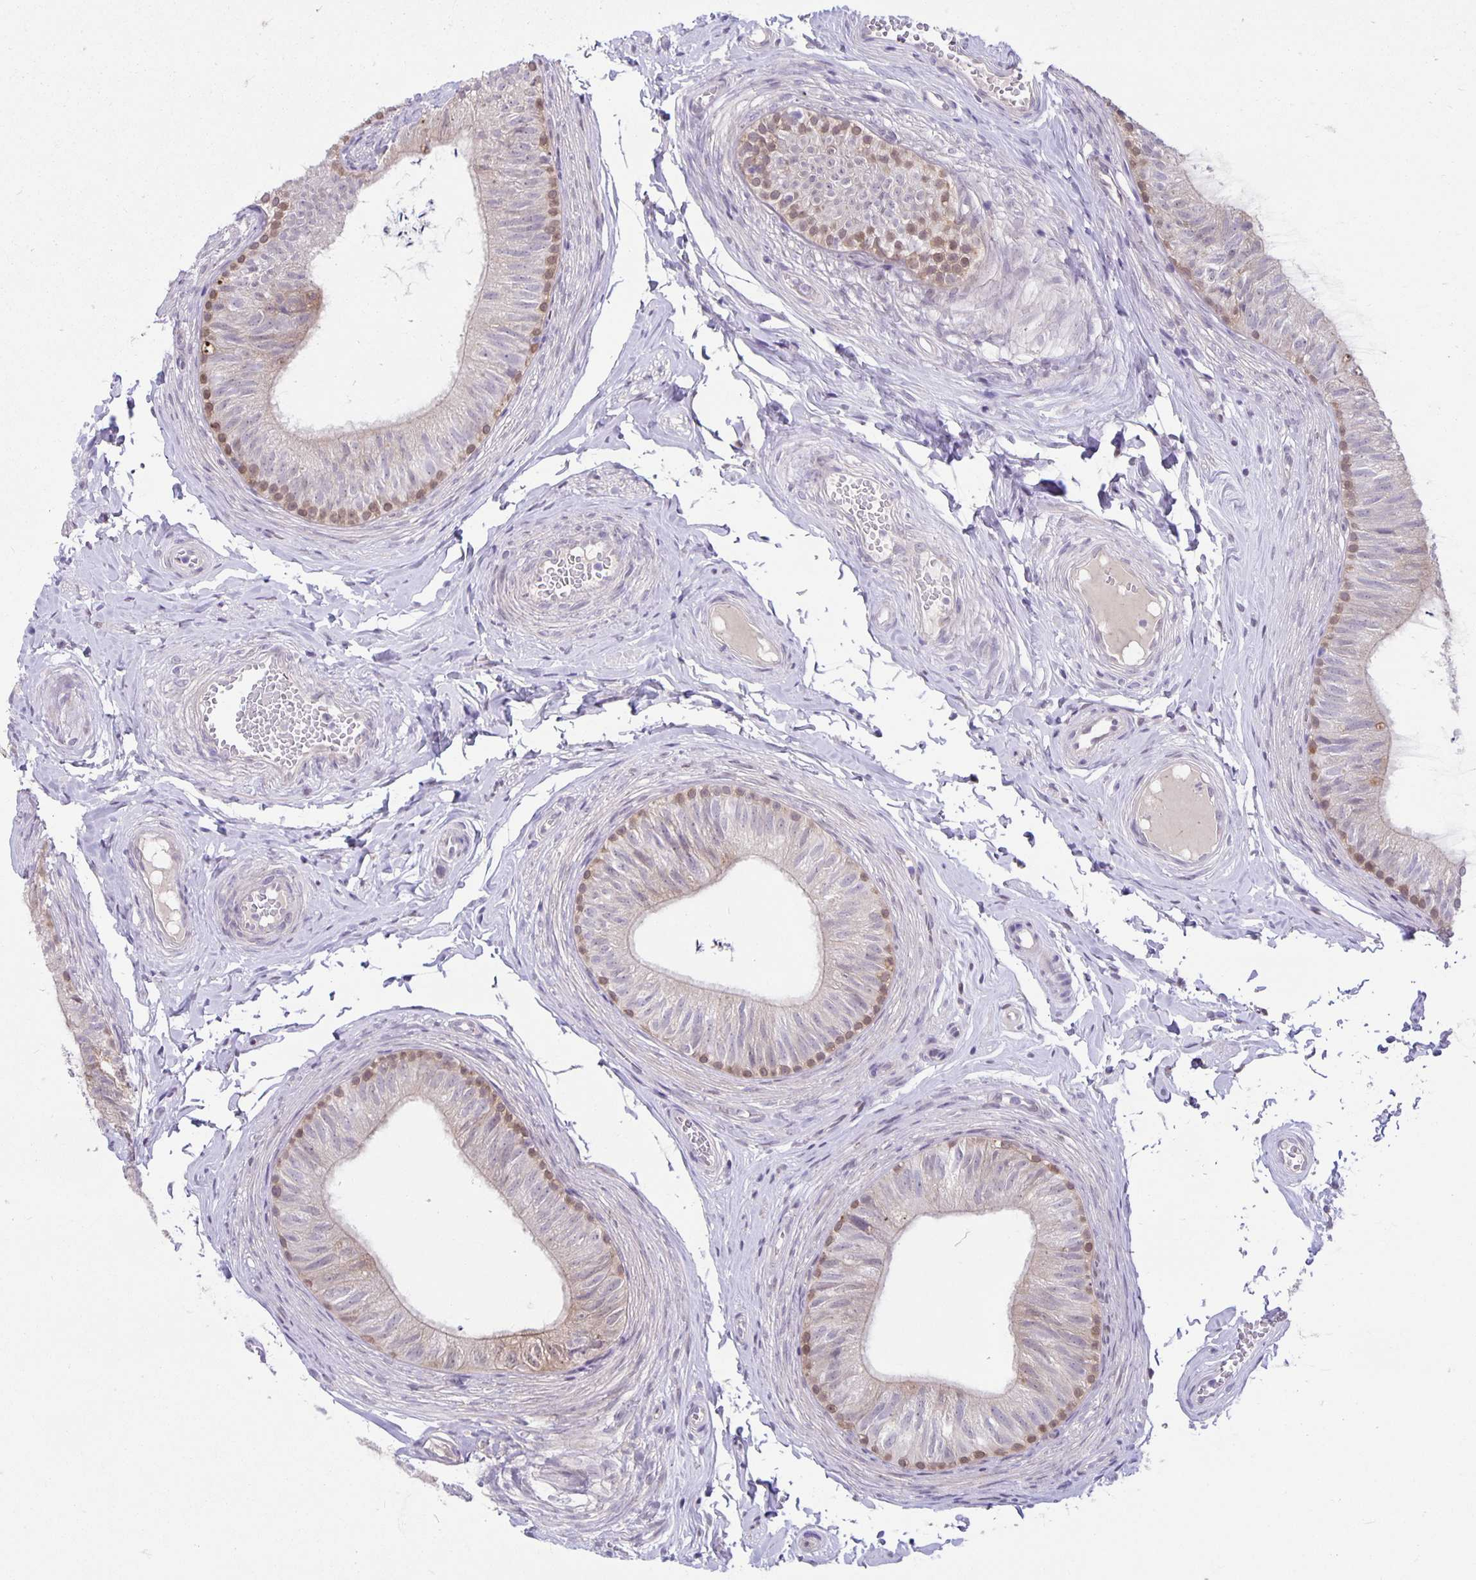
{"staining": {"intensity": "moderate", "quantity": "<25%", "location": "cytoplasmic/membranous"}, "tissue": "epididymis", "cell_type": "Glandular cells", "image_type": "normal", "snomed": [{"axis": "morphology", "description": "Normal tissue, NOS"}, {"axis": "topography", "description": "Epididymis, spermatic cord, NOS"}, {"axis": "topography", "description": "Epididymis"}, {"axis": "topography", "description": "Peripheral nerve tissue"}], "caption": "A low amount of moderate cytoplasmic/membranous expression is identified in approximately <25% of glandular cells in benign epididymis. (DAB IHC with brightfield microscopy, high magnification).", "gene": "TAX1BP3", "patient": {"sex": "male", "age": 29}}